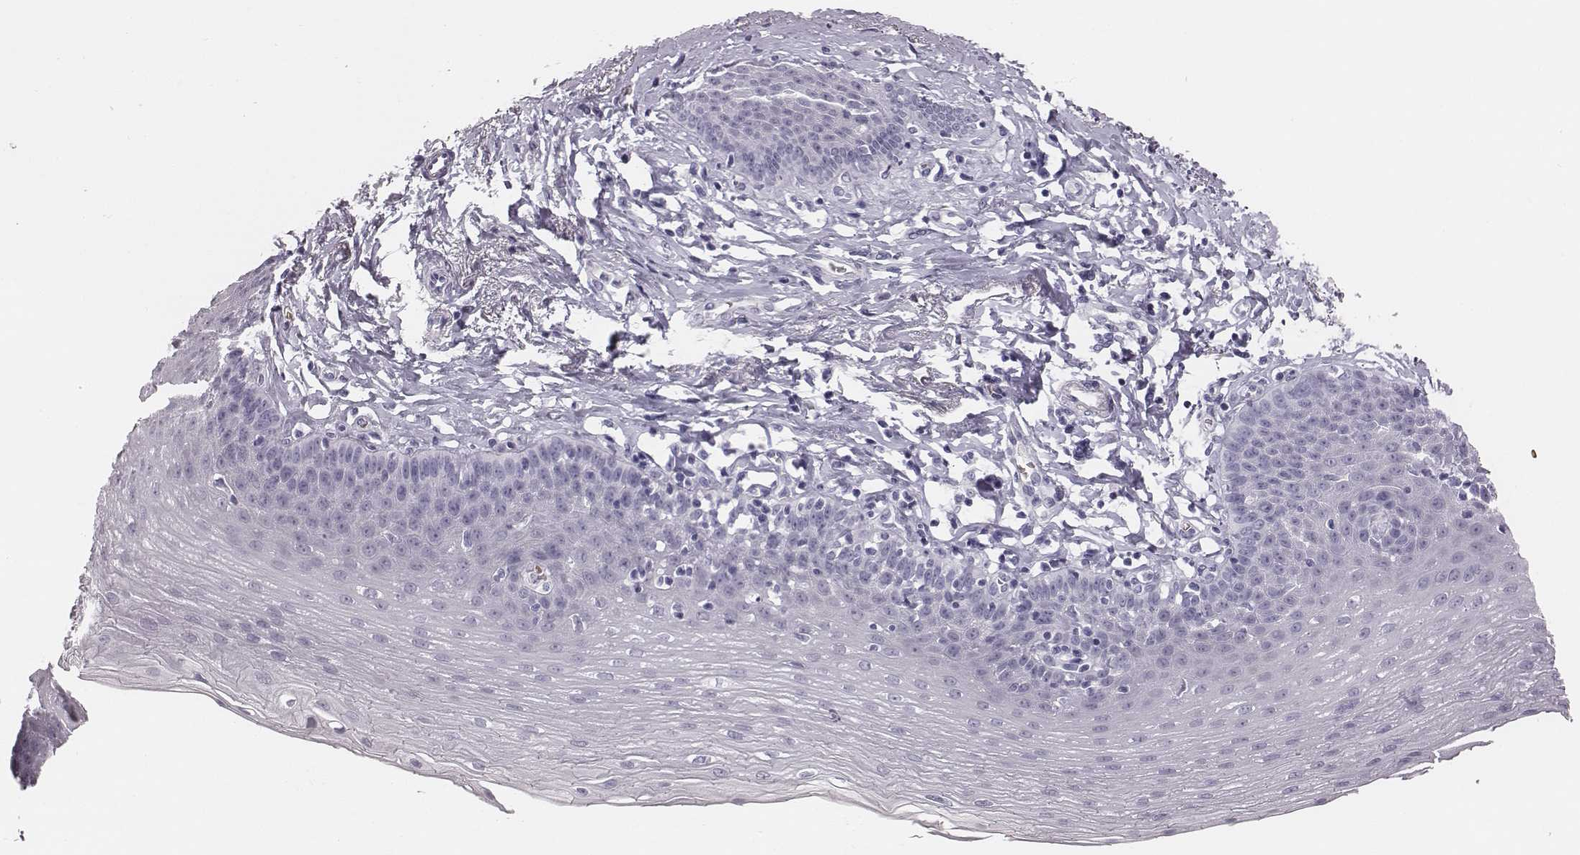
{"staining": {"intensity": "negative", "quantity": "none", "location": "none"}, "tissue": "esophagus", "cell_type": "Squamous epithelial cells", "image_type": "normal", "snomed": [{"axis": "morphology", "description": "Normal tissue, NOS"}, {"axis": "topography", "description": "Esophagus"}], "caption": "An immunohistochemistry image of benign esophagus is shown. There is no staining in squamous epithelial cells of esophagus.", "gene": "HBZ", "patient": {"sex": "female", "age": 81}}